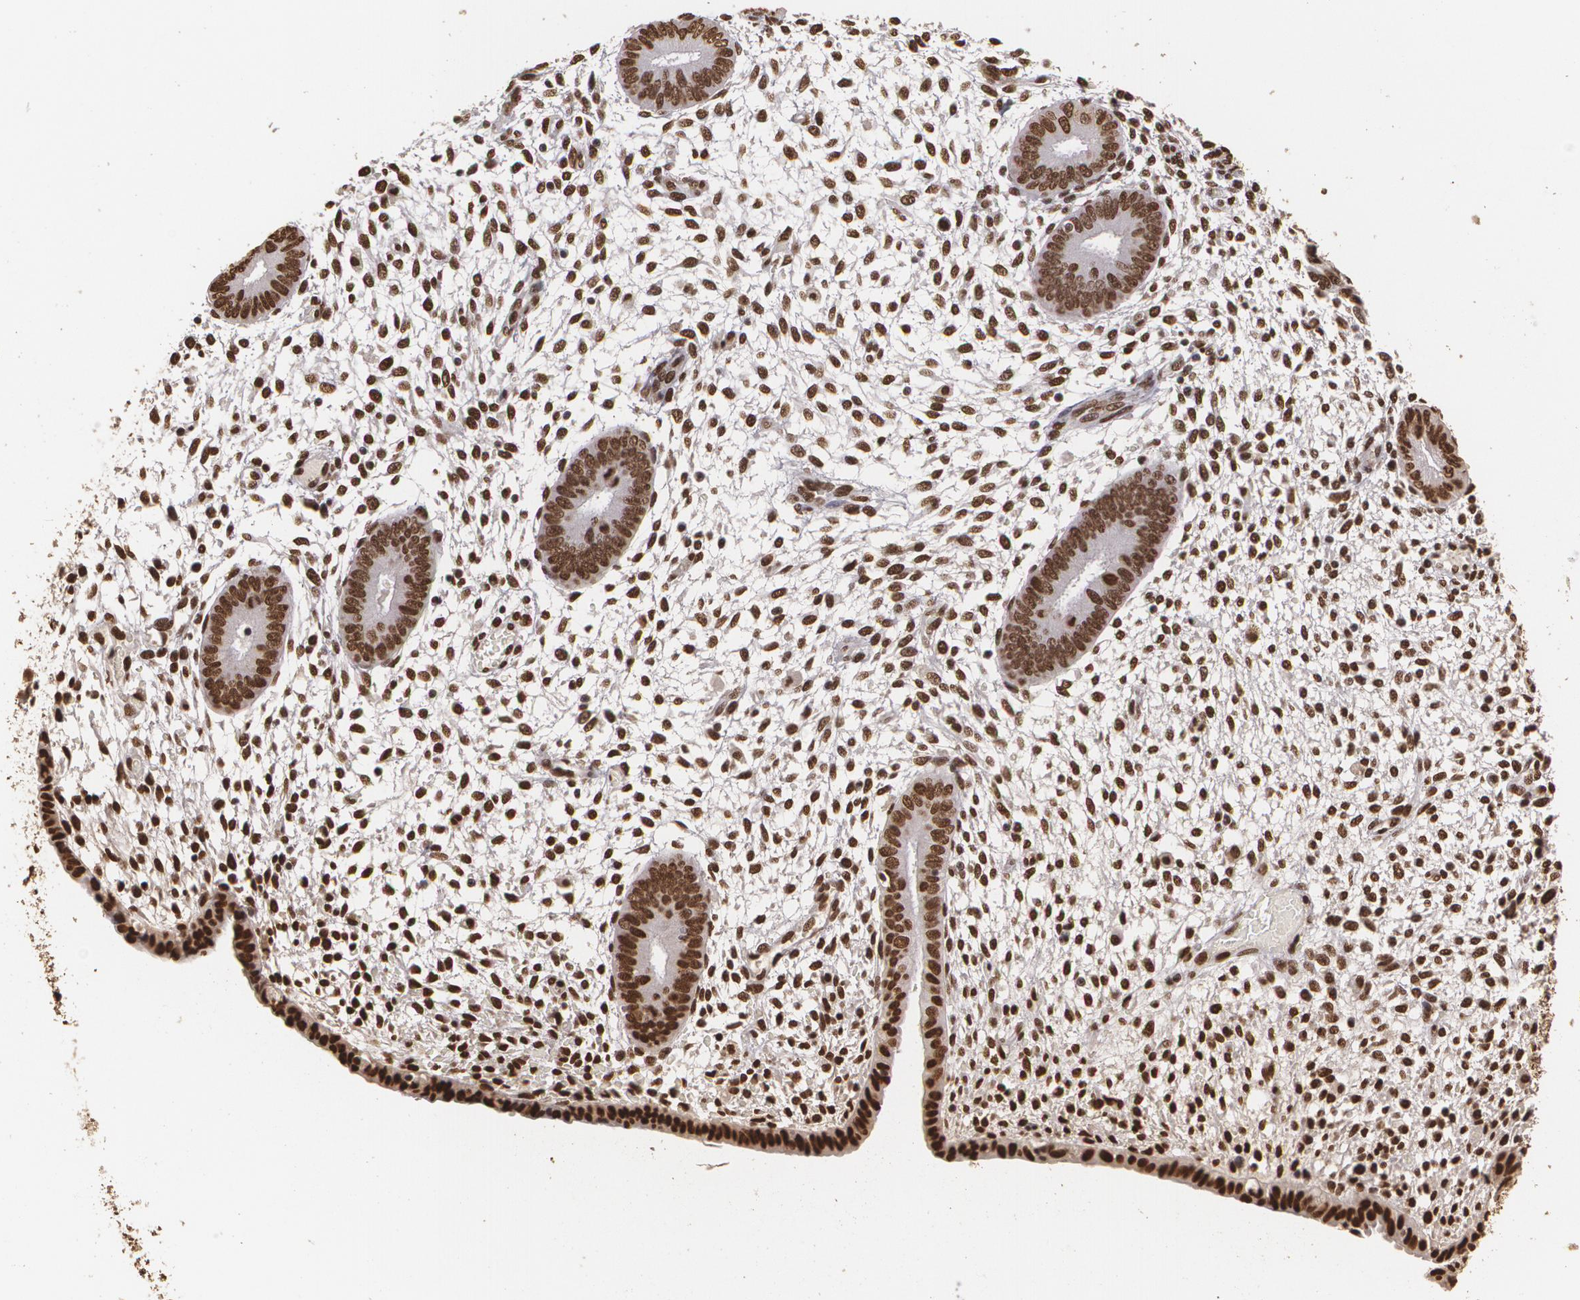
{"staining": {"intensity": "strong", "quantity": ">75%", "location": "nuclear"}, "tissue": "endometrium", "cell_type": "Cells in endometrial stroma", "image_type": "normal", "snomed": [{"axis": "morphology", "description": "Normal tissue, NOS"}, {"axis": "topography", "description": "Endometrium"}], "caption": "Immunohistochemistry (IHC) image of unremarkable endometrium: human endometrium stained using immunohistochemistry (IHC) displays high levels of strong protein expression localized specifically in the nuclear of cells in endometrial stroma, appearing as a nuclear brown color.", "gene": "RCOR1", "patient": {"sex": "female", "age": 42}}